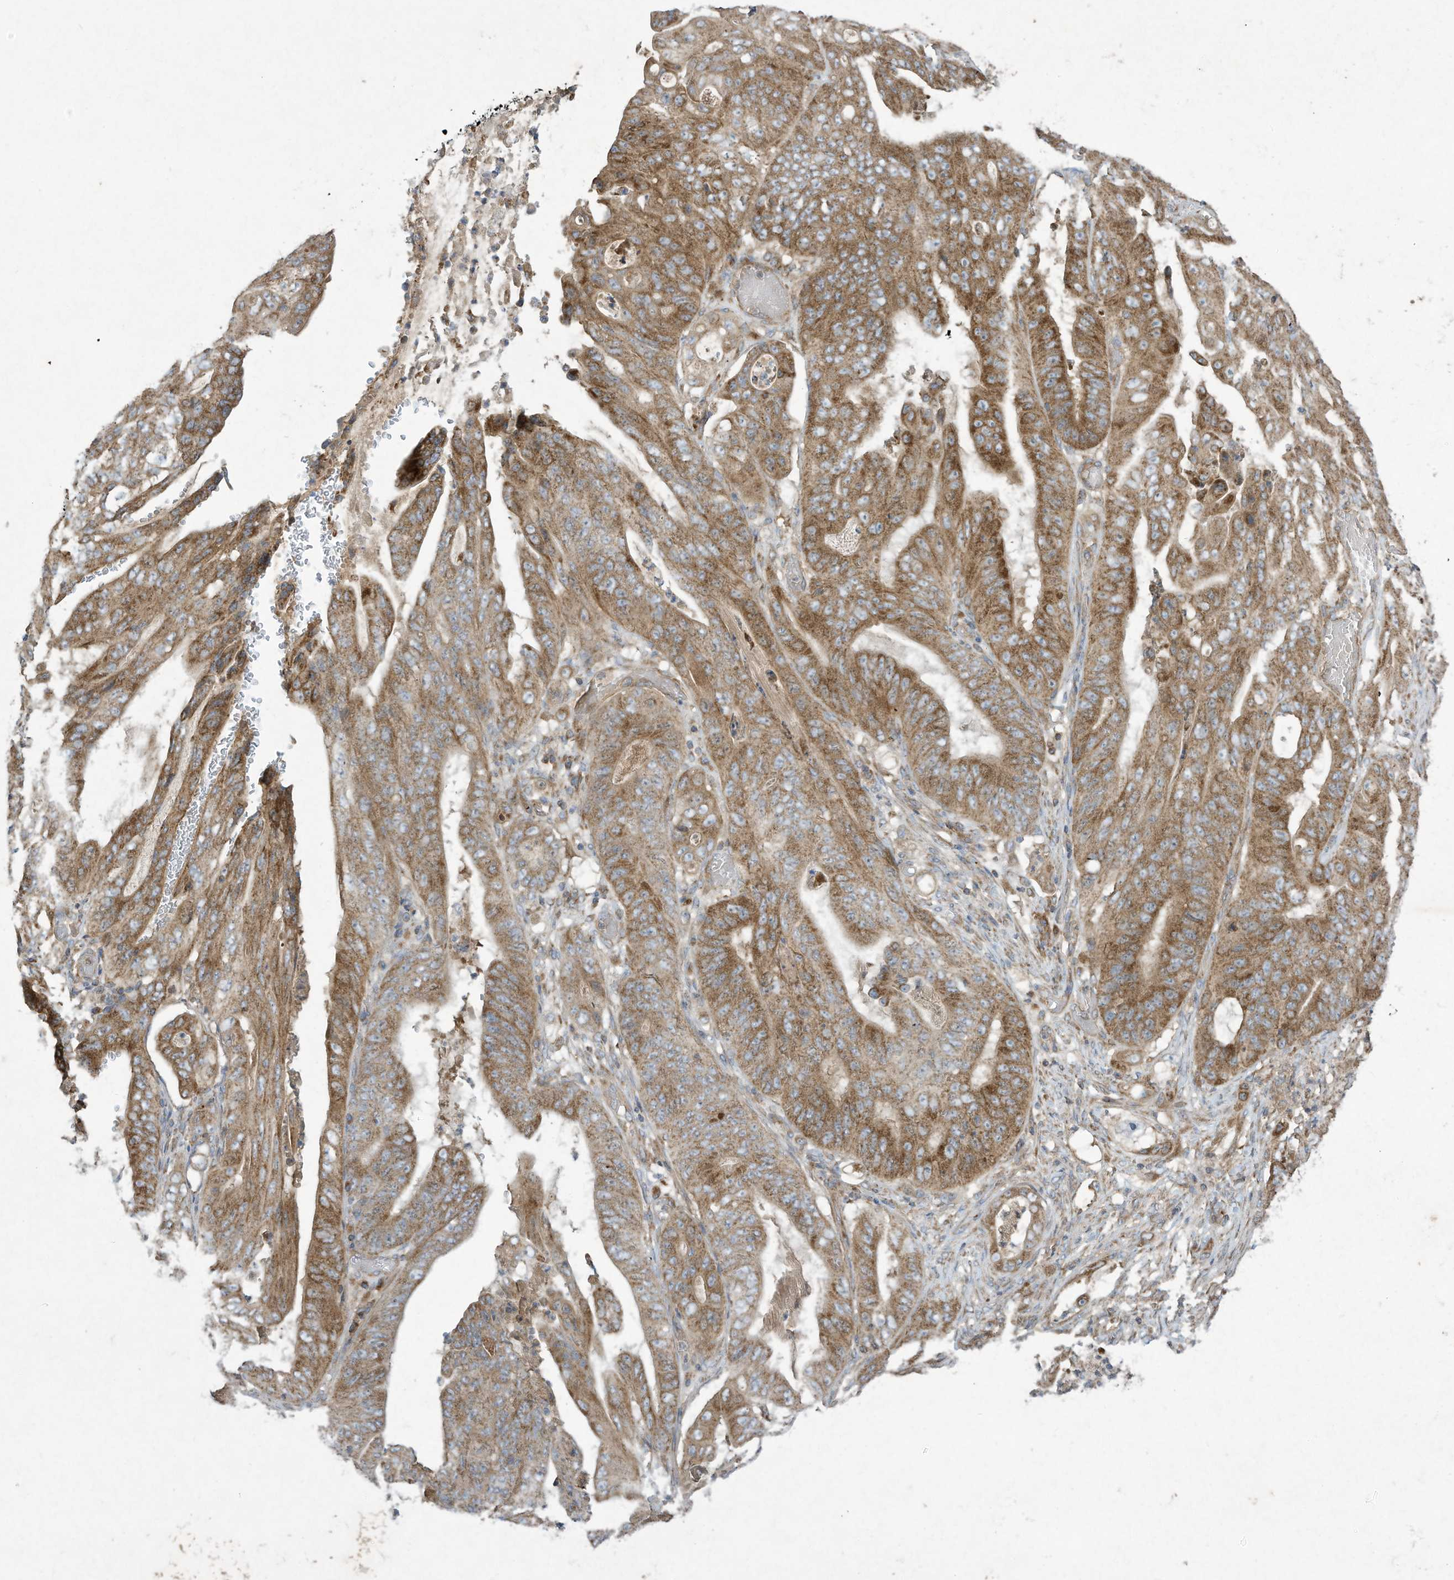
{"staining": {"intensity": "moderate", "quantity": ">75%", "location": "cytoplasmic/membranous"}, "tissue": "stomach cancer", "cell_type": "Tumor cells", "image_type": "cancer", "snomed": [{"axis": "morphology", "description": "Adenocarcinoma, NOS"}, {"axis": "topography", "description": "Stomach"}], "caption": "Protein staining shows moderate cytoplasmic/membranous positivity in approximately >75% of tumor cells in stomach cancer (adenocarcinoma).", "gene": "SYNJ2", "patient": {"sex": "female", "age": 73}}